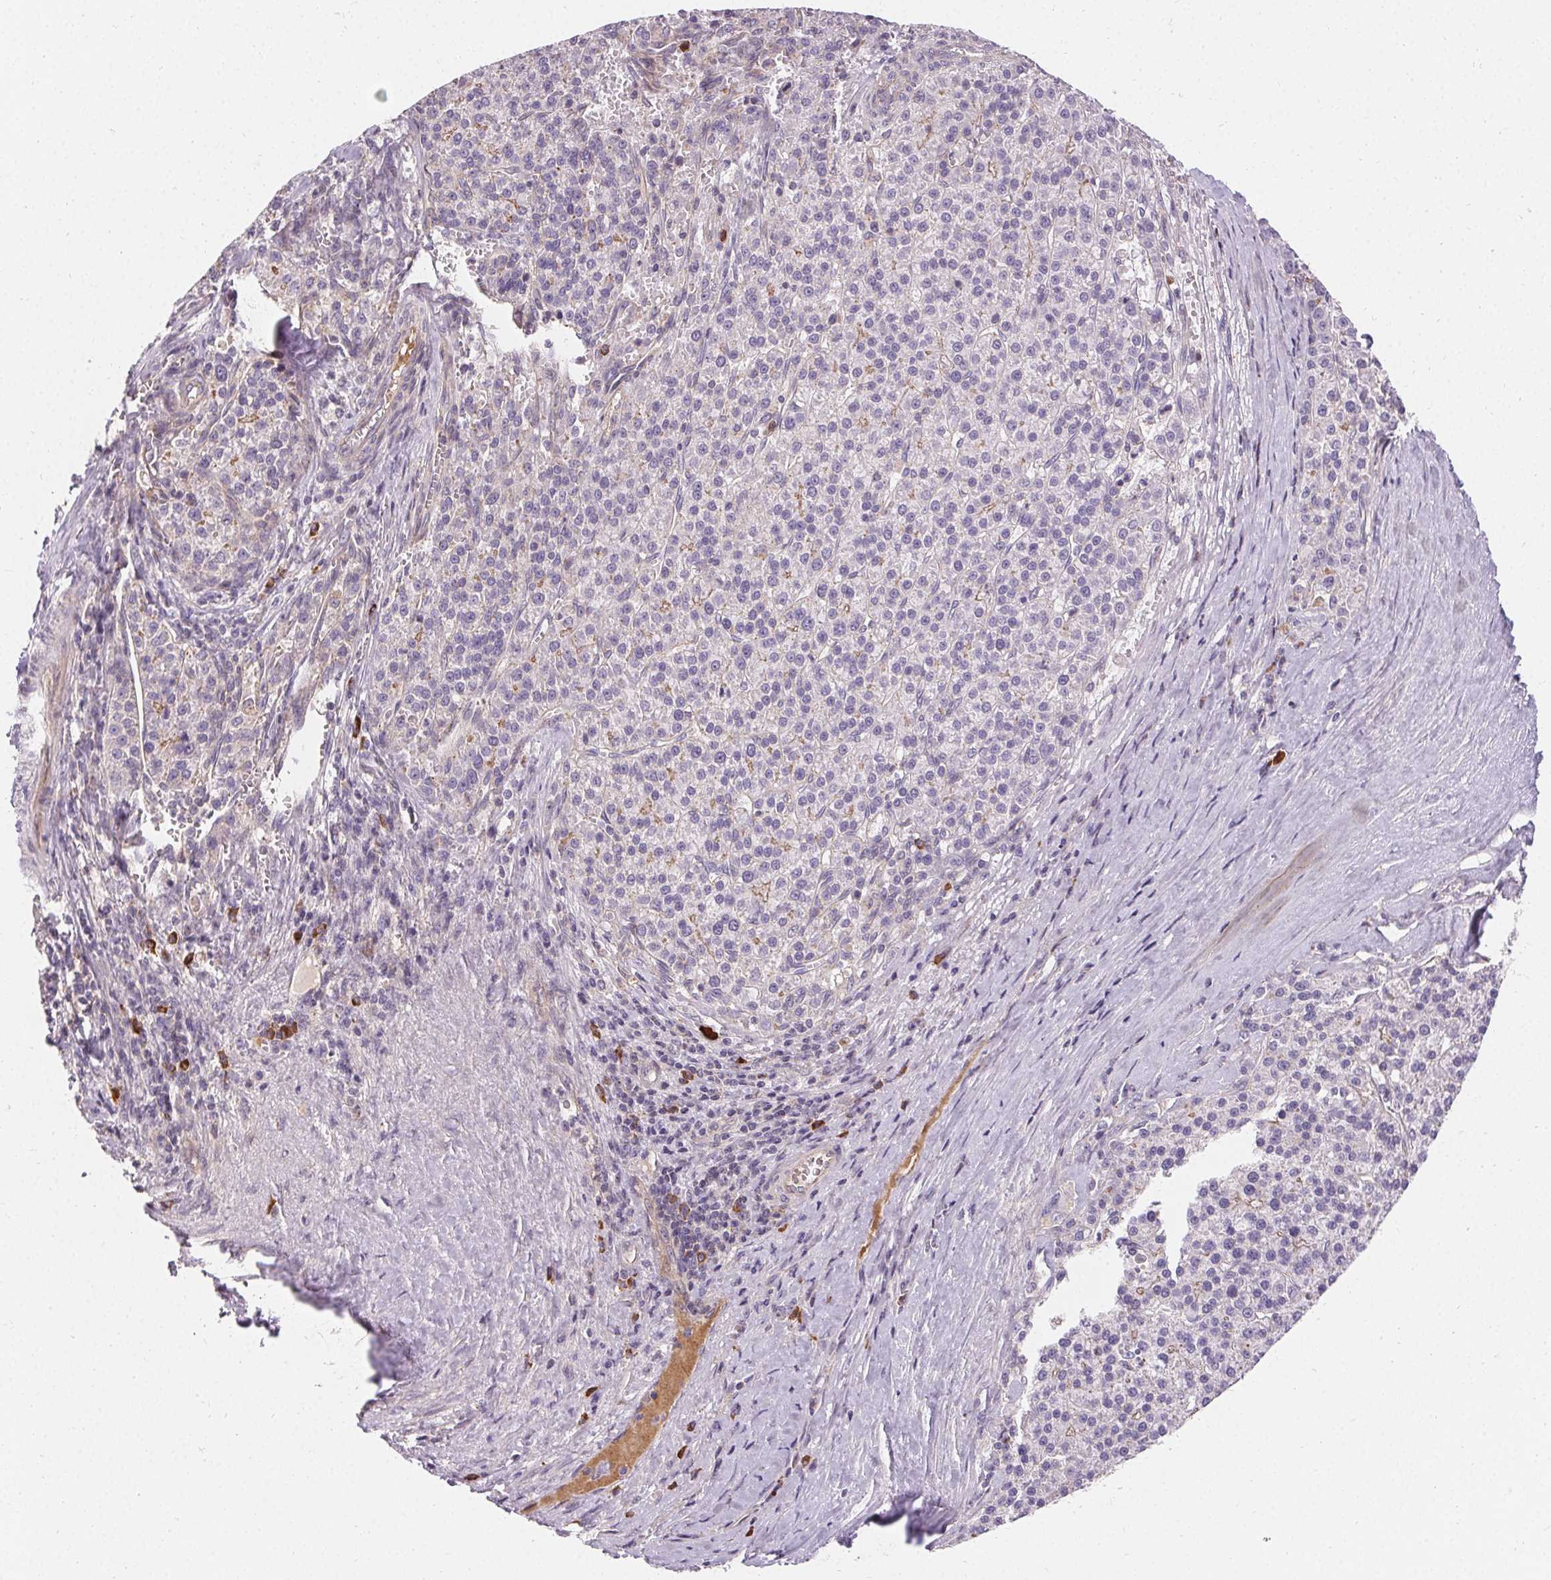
{"staining": {"intensity": "negative", "quantity": "none", "location": "none"}, "tissue": "liver cancer", "cell_type": "Tumor cells", "image_type": "cancer", "snomed": [{"axis": "morphology", "description": "Carcinoma, Hepatocellular, NOS"}, {"axis": "topography", "description": "Liver"}], "caption": "Tumor cells are negative for protein expression in human liver cancer.", "gene": "APLP1", "patient": {"sex": "female", "age": 58}}